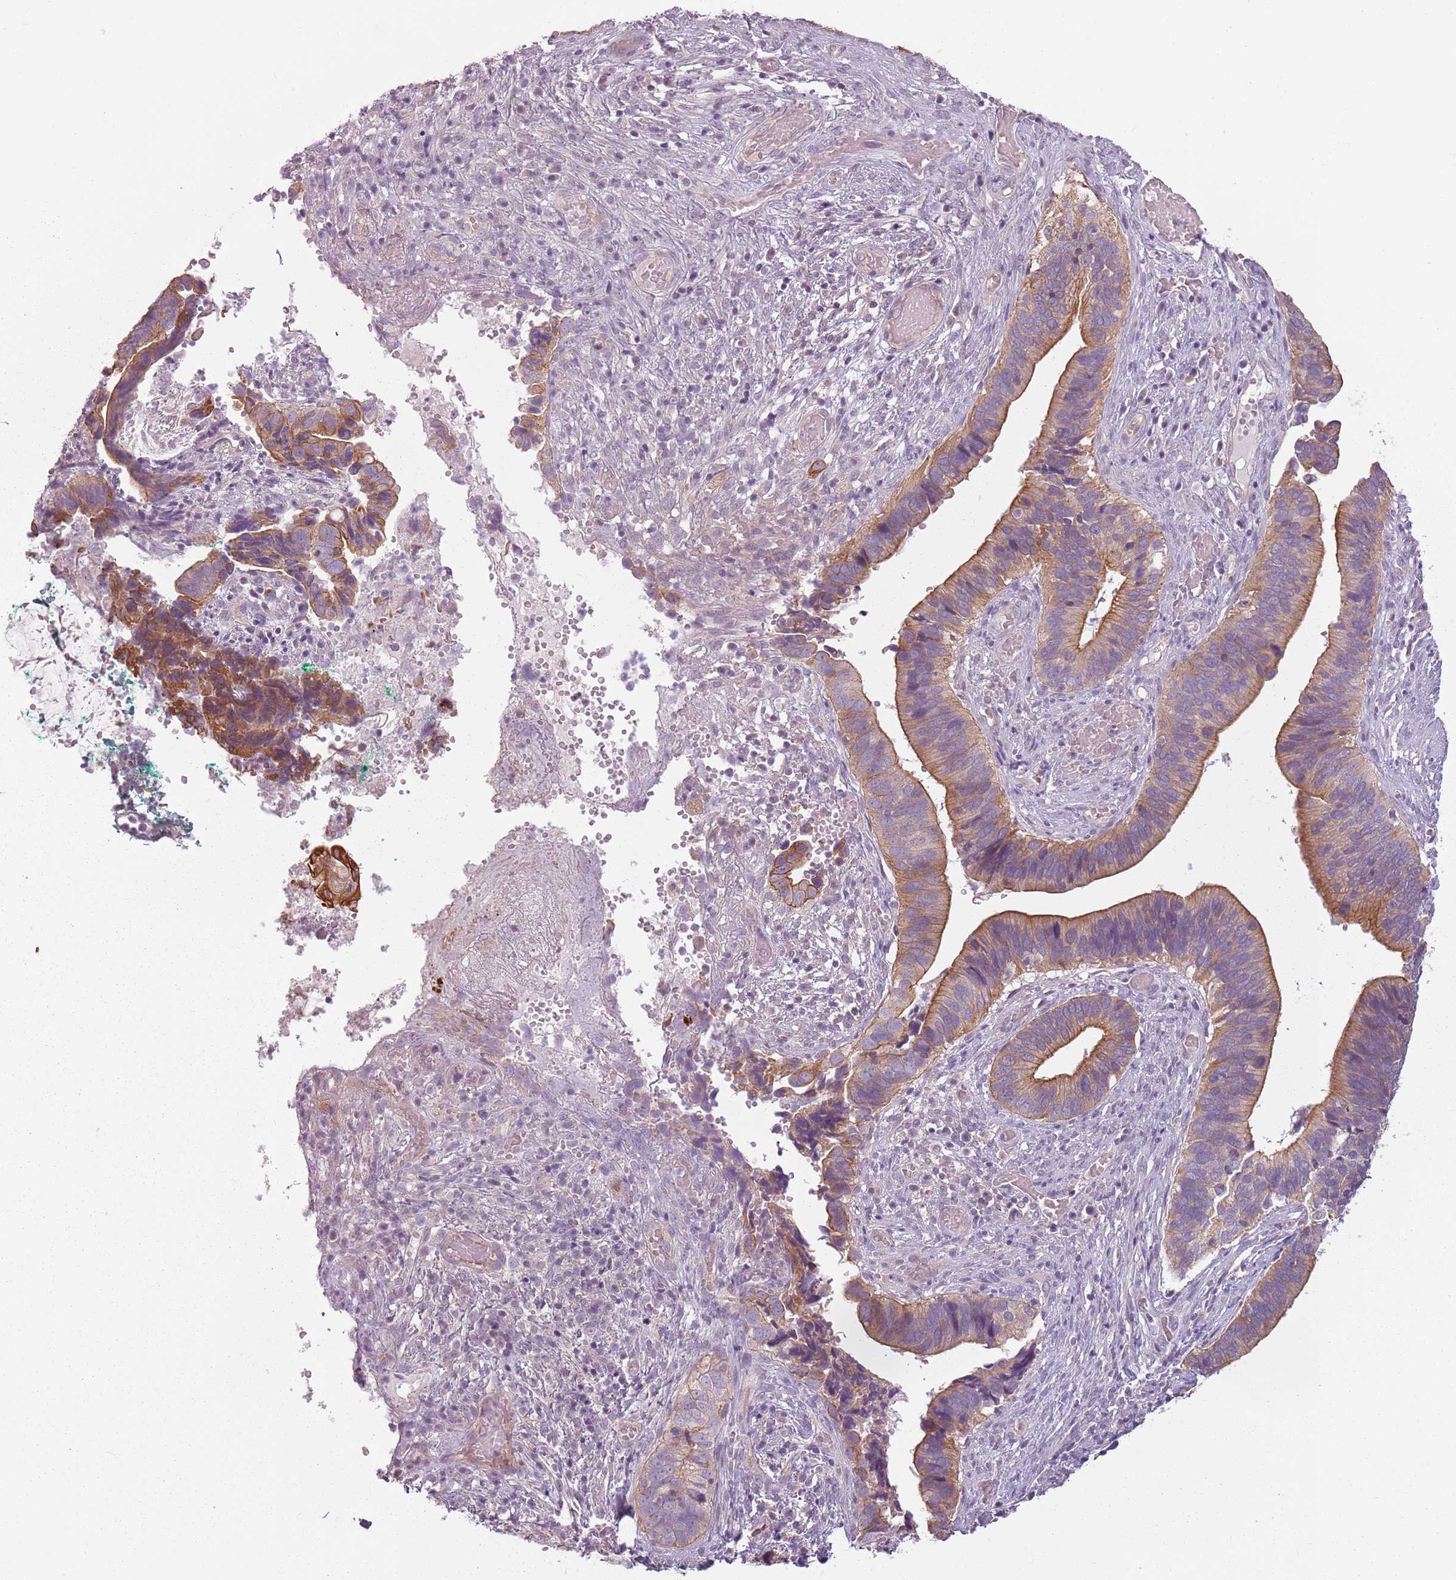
{"staining": {"intensity": "moderate", "quantity": "25%-75%", "location": "cytoplasmic/membranous"}, "tissue": "cervical cancer", "cell_type": "Tumor cells", "image_type": "cancer", "snomed": [{"axis": "morphology", "description": "Adenocarcinoma, NOS"}, {"axis": "topography", "description": "Cervix"}], "caption": "An immunohistochemistry (IHC) histopathology image of neoplastic tissue is shown. Protein staining in brown labels moderate cytoplasmic/membranous positivity in adenocarcinoma (cervical) within tumor cells. The protein of interest is shown in brown color, while the nuclei are stained blue.", "gene": "TLCD2", "patient": {"sex": "female", "age": 42}}